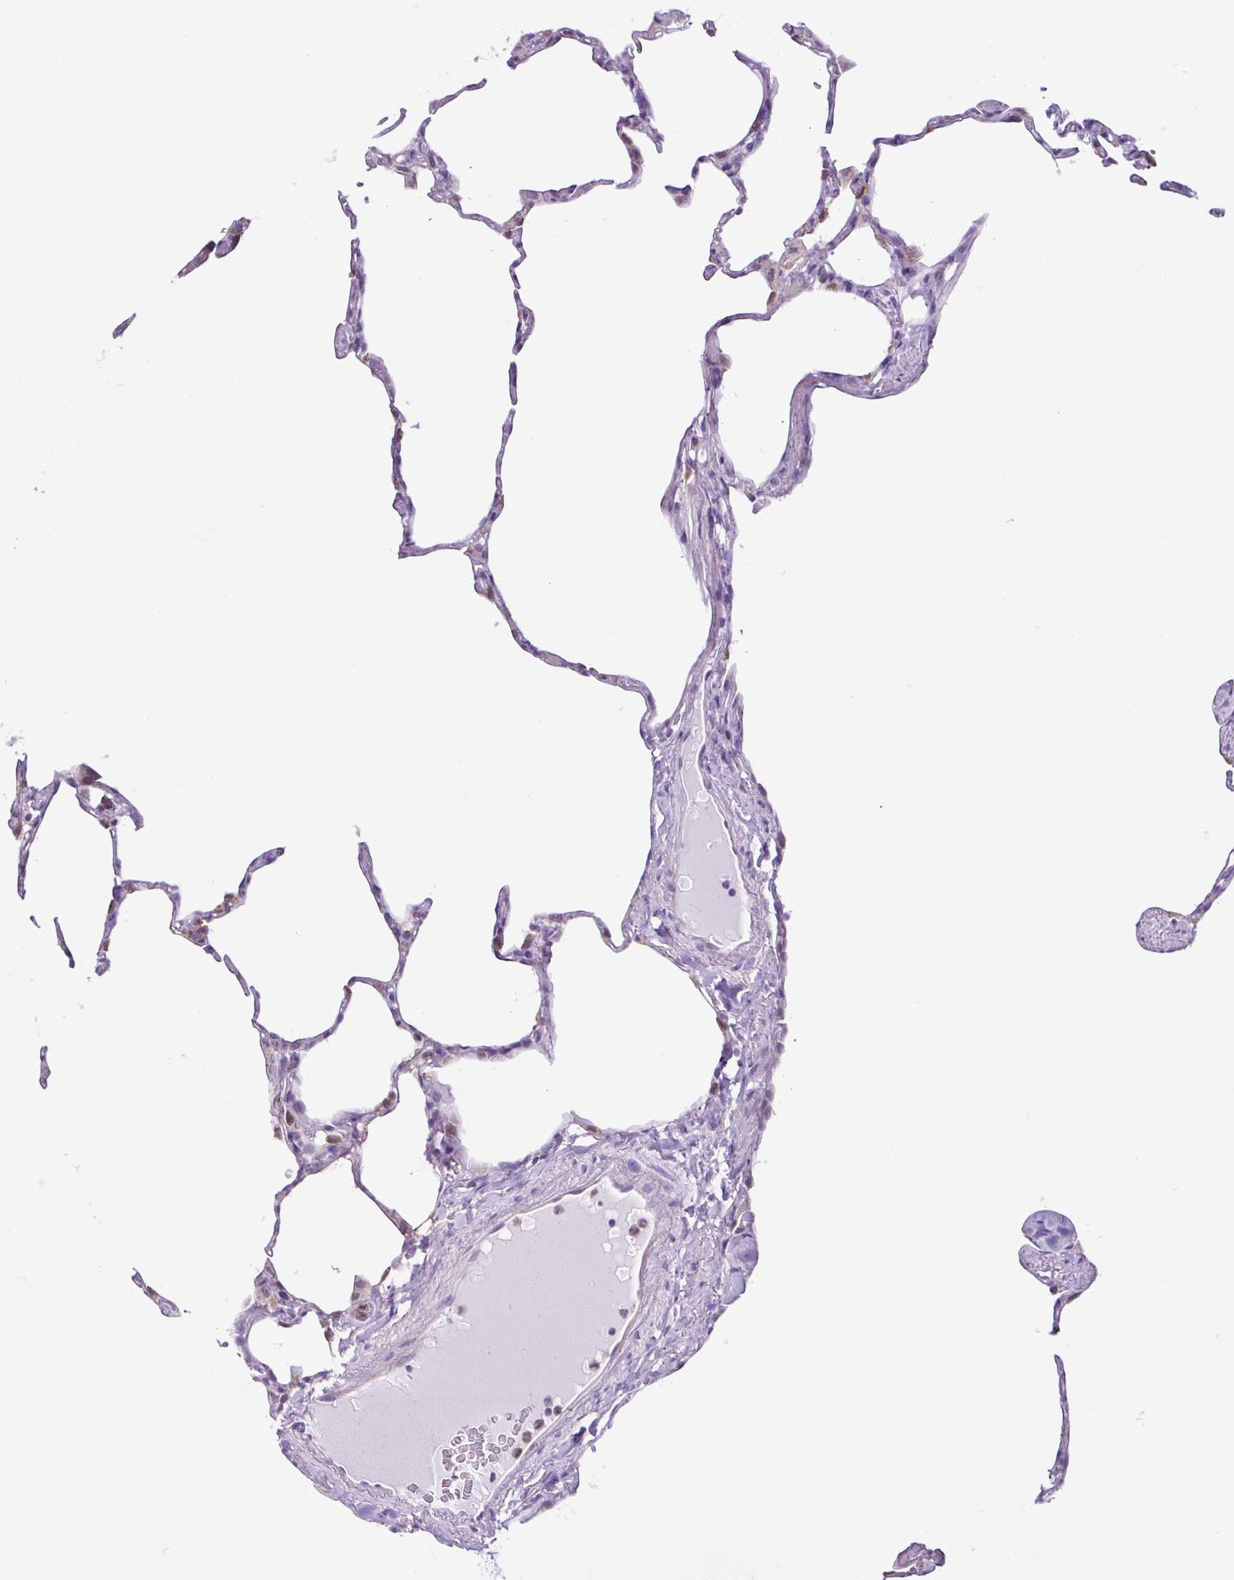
{"staining": {"intensity": "weak", "quantity": "25%-75%", "location": "cytoplasmic/membranous"}, "tissue": "lung", "cell_type": "Alveolar cells", "image_type": "normal", "snomed": [{"axis": "morphology", "description": "Normal tissue, NOS"}, {"axis": "topography", "description": "Lung"}], "caption": "Alveolar cells show low levels of weak cytoplasmic/membranous staining in approximately 25%-75% of cells in benign lung.", "gene": "TONSL", "patient": {"sex": "male", "age": 65}}